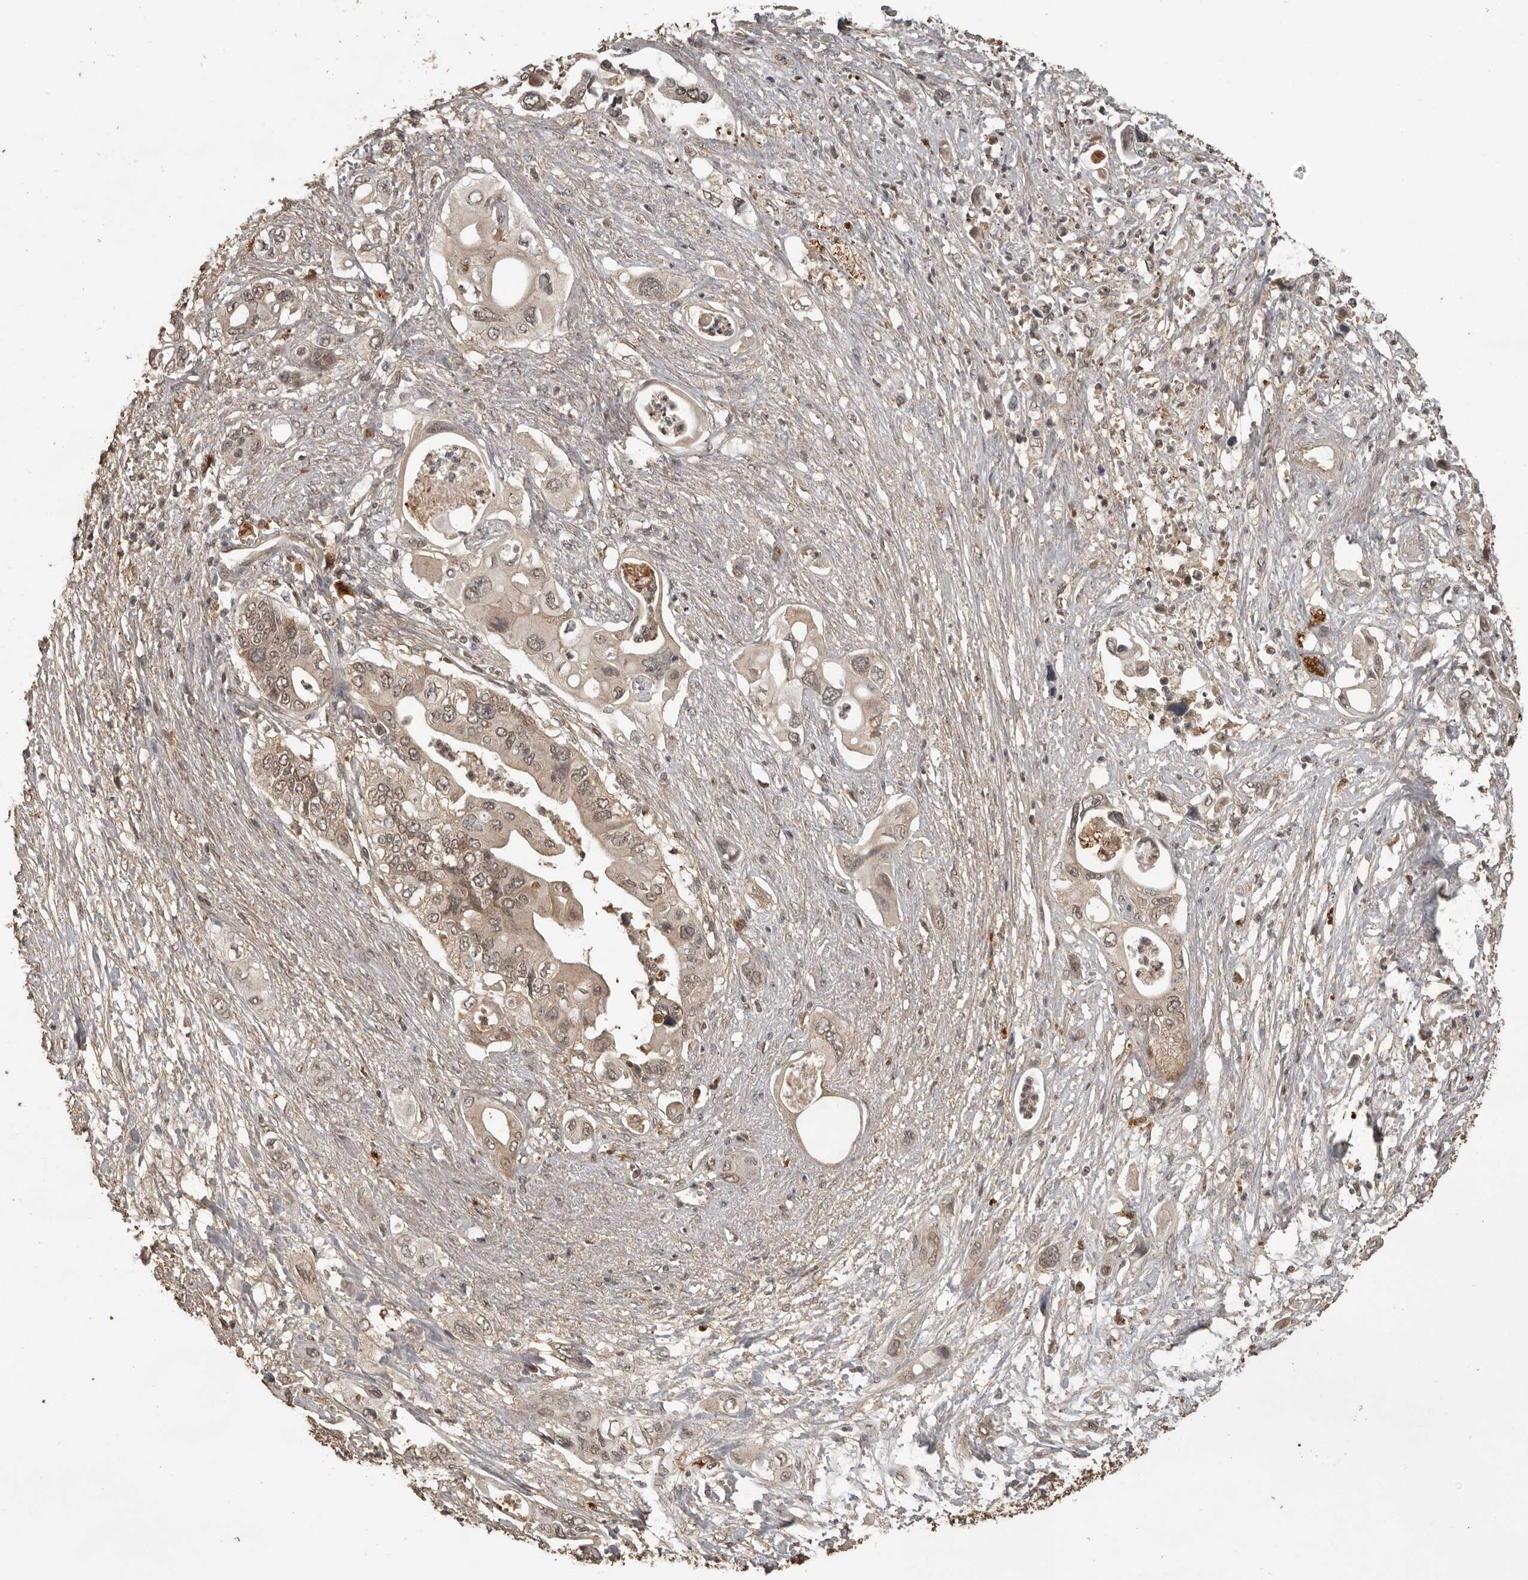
{"staining": {"intensity": "weak", "quantity": "25%-75%", "location": "cytoplasmic/membranous"}, "tissue": "pancreatic cancer", "cell_type": "Tumor cells", "image_type": "cancer", "snomed": [{"axis": "morphology", "description": "Adenocarcinoma, NOS"}, {"axis": "topography", "description": "Pancreas"}], "caption": "Immunohistochemical staining of human adenocarcinoma (pancreatic) displays low levels of weak cytoplasmic/membranous protein positivity in approximately 25%-75% of tumor cells. (DAB = brown stain, brightfield microscopy at high magnification).", "gene": "CTF1", "patient": {"sex": "male", "age": 66}}